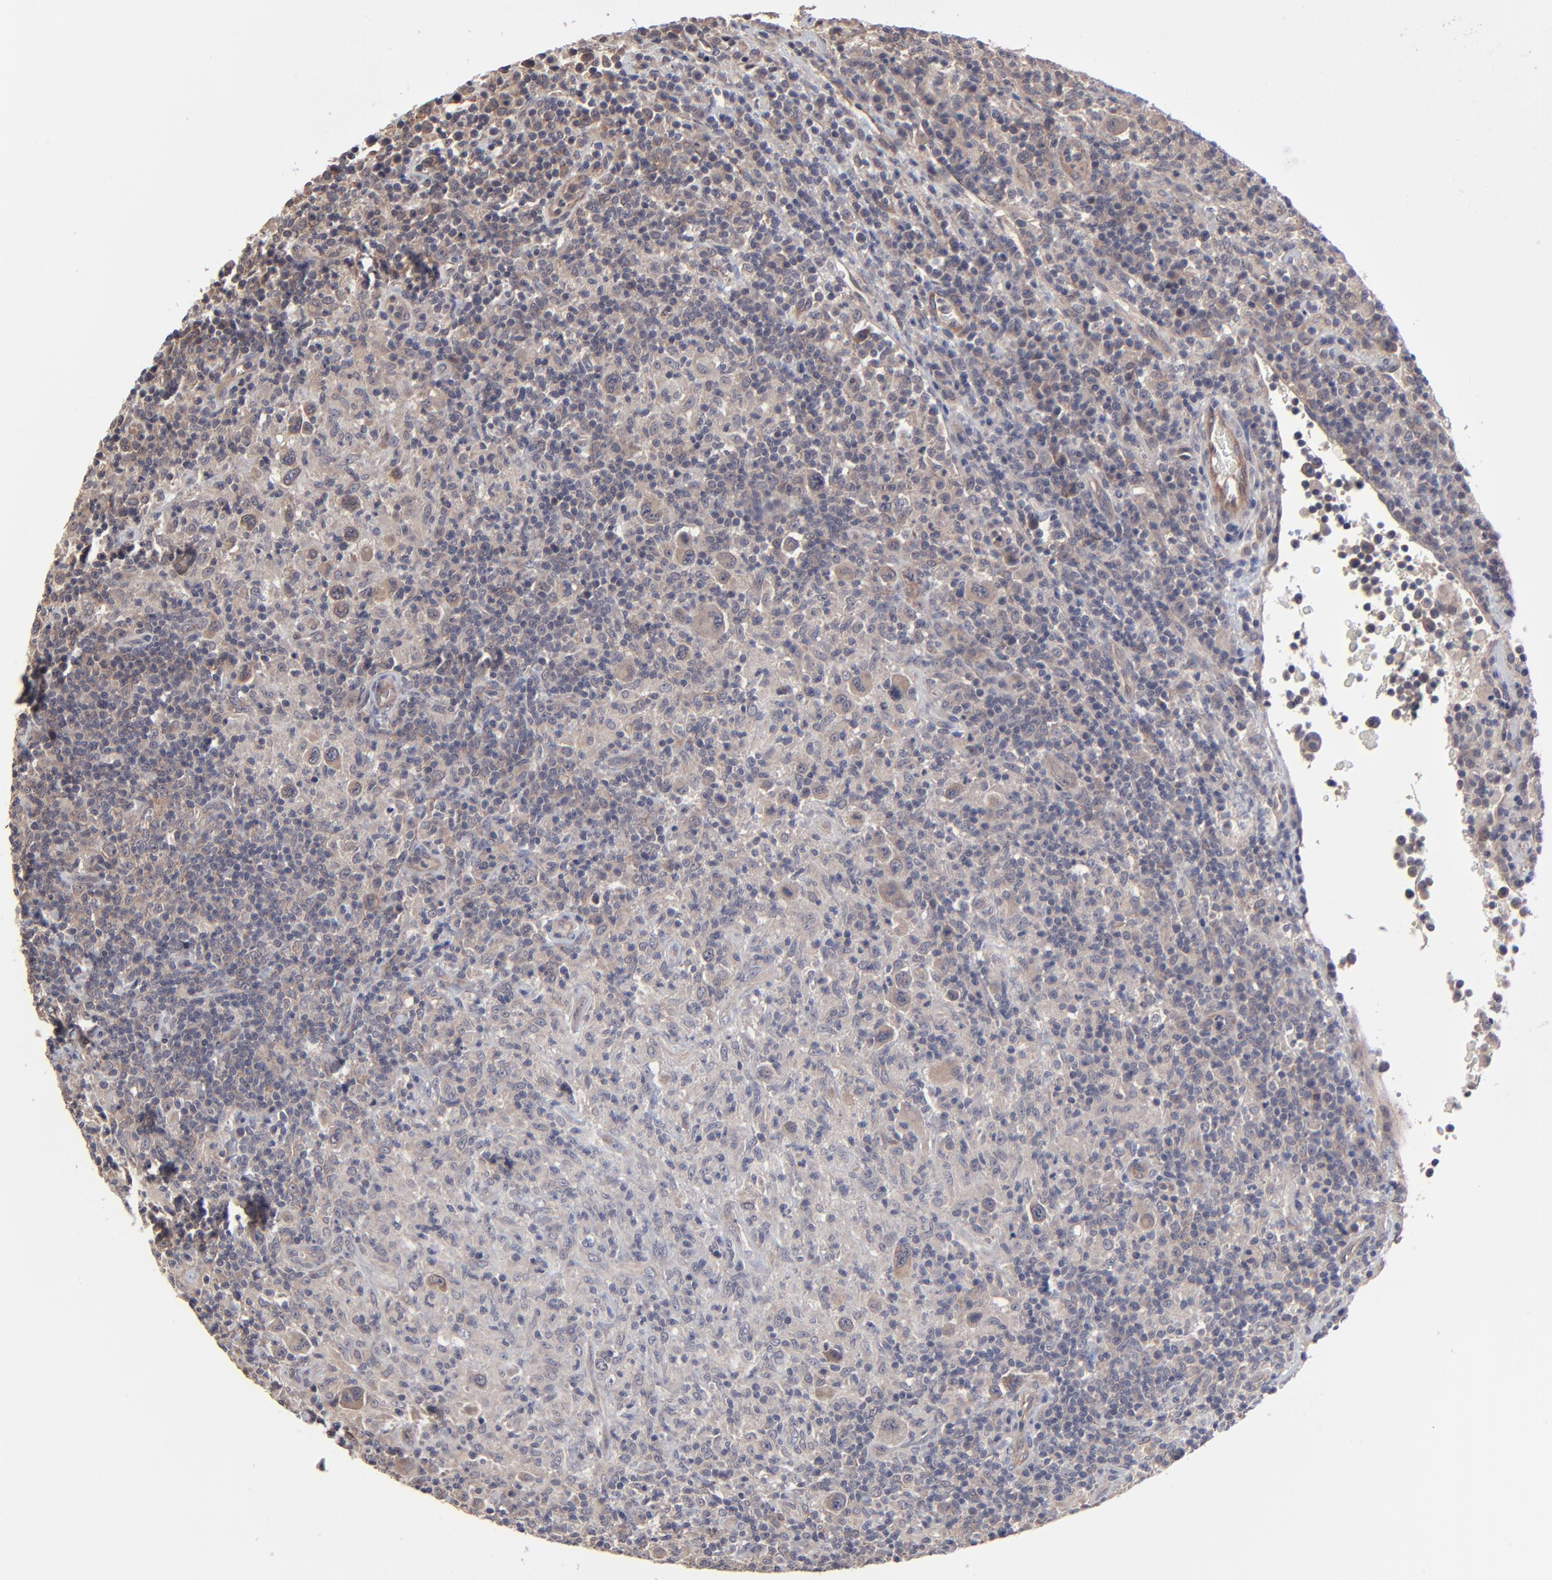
{"staining": {"intensity": "weak", "quantity": "25%-75%", "location": "cytoplasmic/membranous"}, "tissue": "lymphoma", "cell_type": "Tumor cells", "image_type": "cancer", "snomed": [{"axis": "morphology", "description": "Hodgkin's disease, NOS"}, {"axis": "topography", "description": "Lymph node"}], "caption": "The photomicrograph reveals a brown stain indicating the presence of a protein in the cytoplasmic/membranous of tumor cells in lymphoma. (DAB = brown stain, brightfield microscopy at high magnification).", "gene": "ZNF780B", "patient": {"sex": "male", "age": 65}}